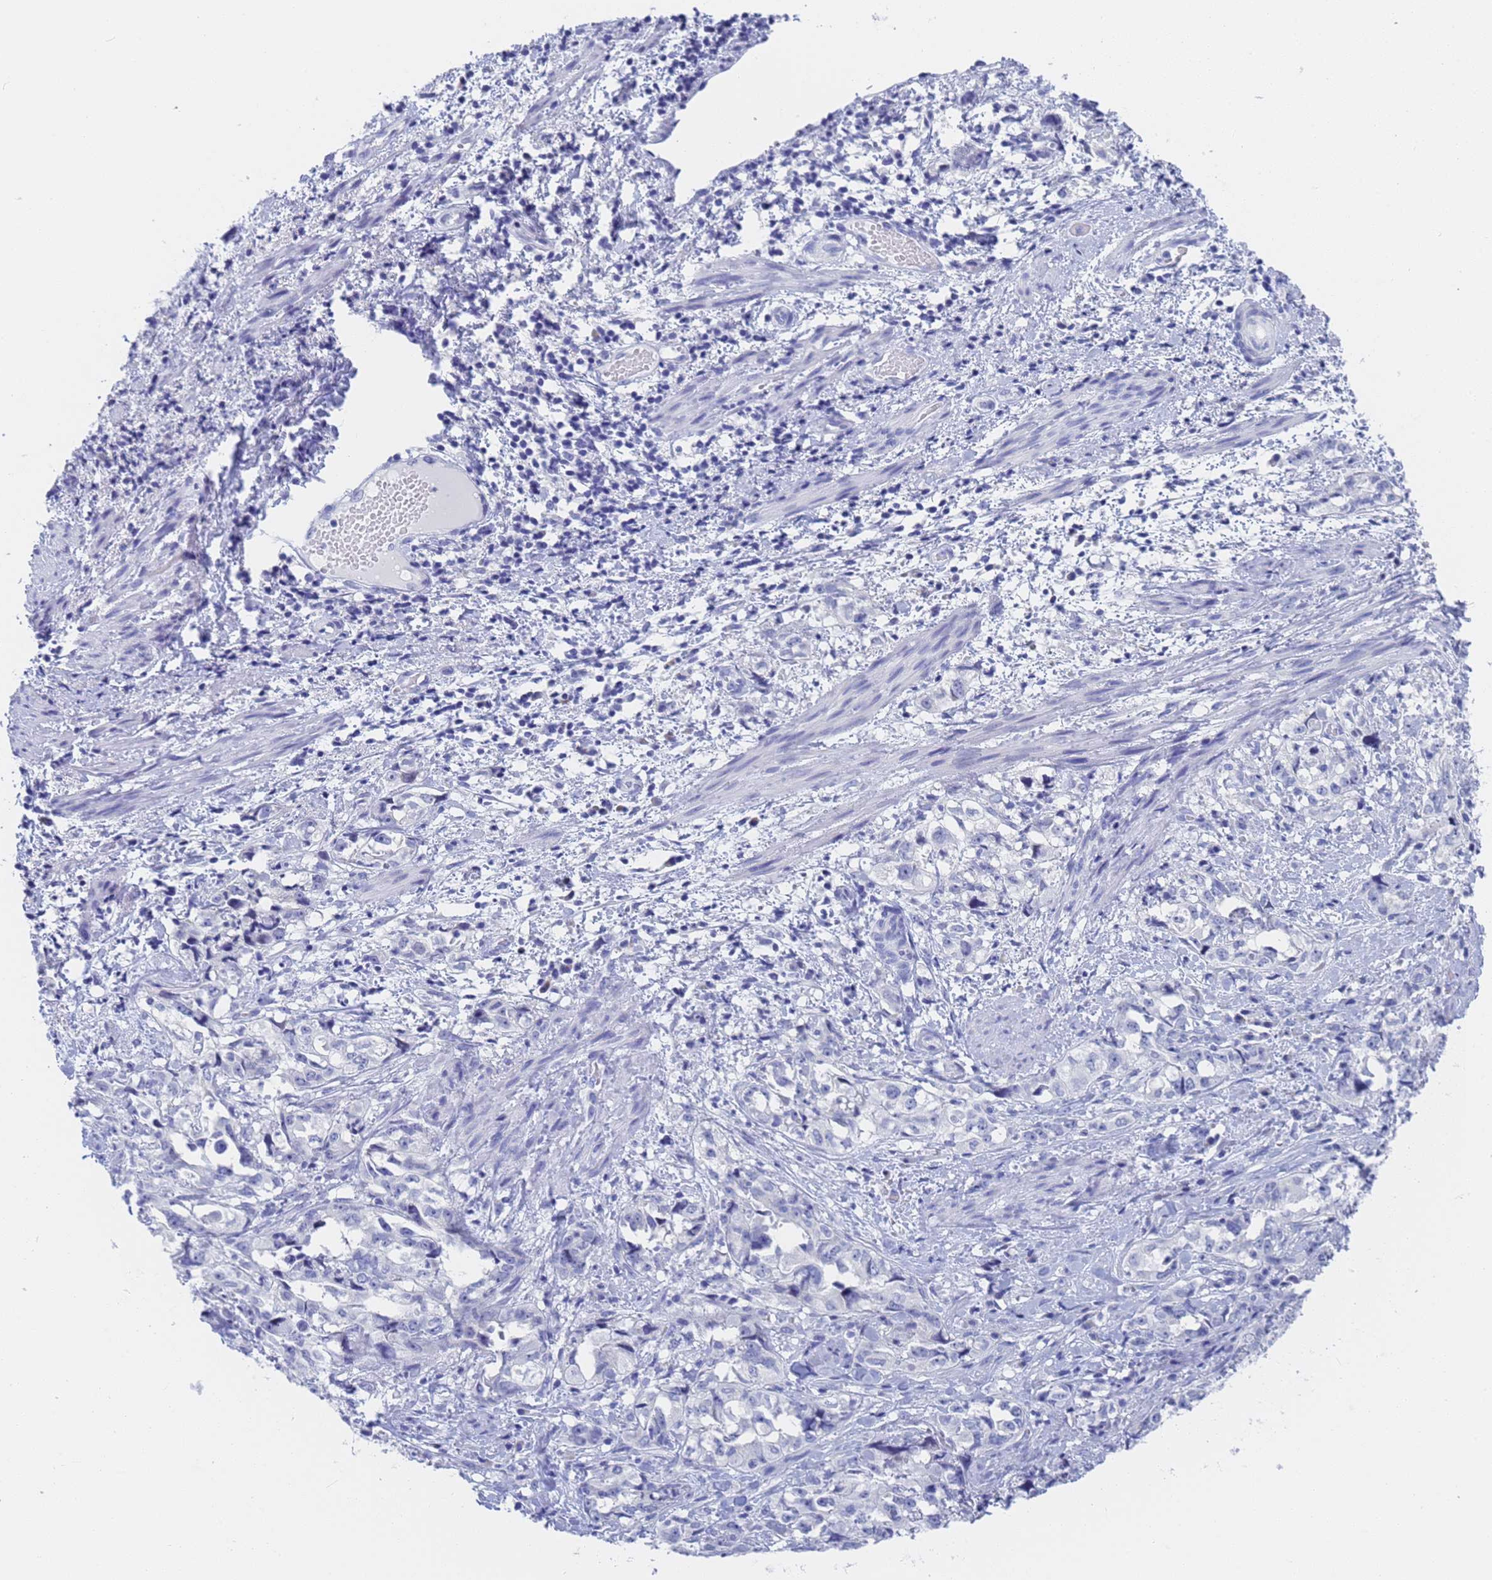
{"staining": {"intensity": "negative", "quantity": "none", "location": "none"}, "tissue": "endometrial cancer", "cell_type": "Tumor cells", "image_type": "cancer", "snomed": [{"axis": "morphology", "description": "Adenocarcinoma, NOS"}, {"axis": "topography", "description": "Endometrium"}], "caption": "There is no significant staining in tumor cells of endometrial adenocarcinoma. (DAB (3,3'-diaminobenzidine) immunohistochemistry (IHC), high magnification).", "gene": "STATH", "patient": {"sex": "female", "age": 65}}